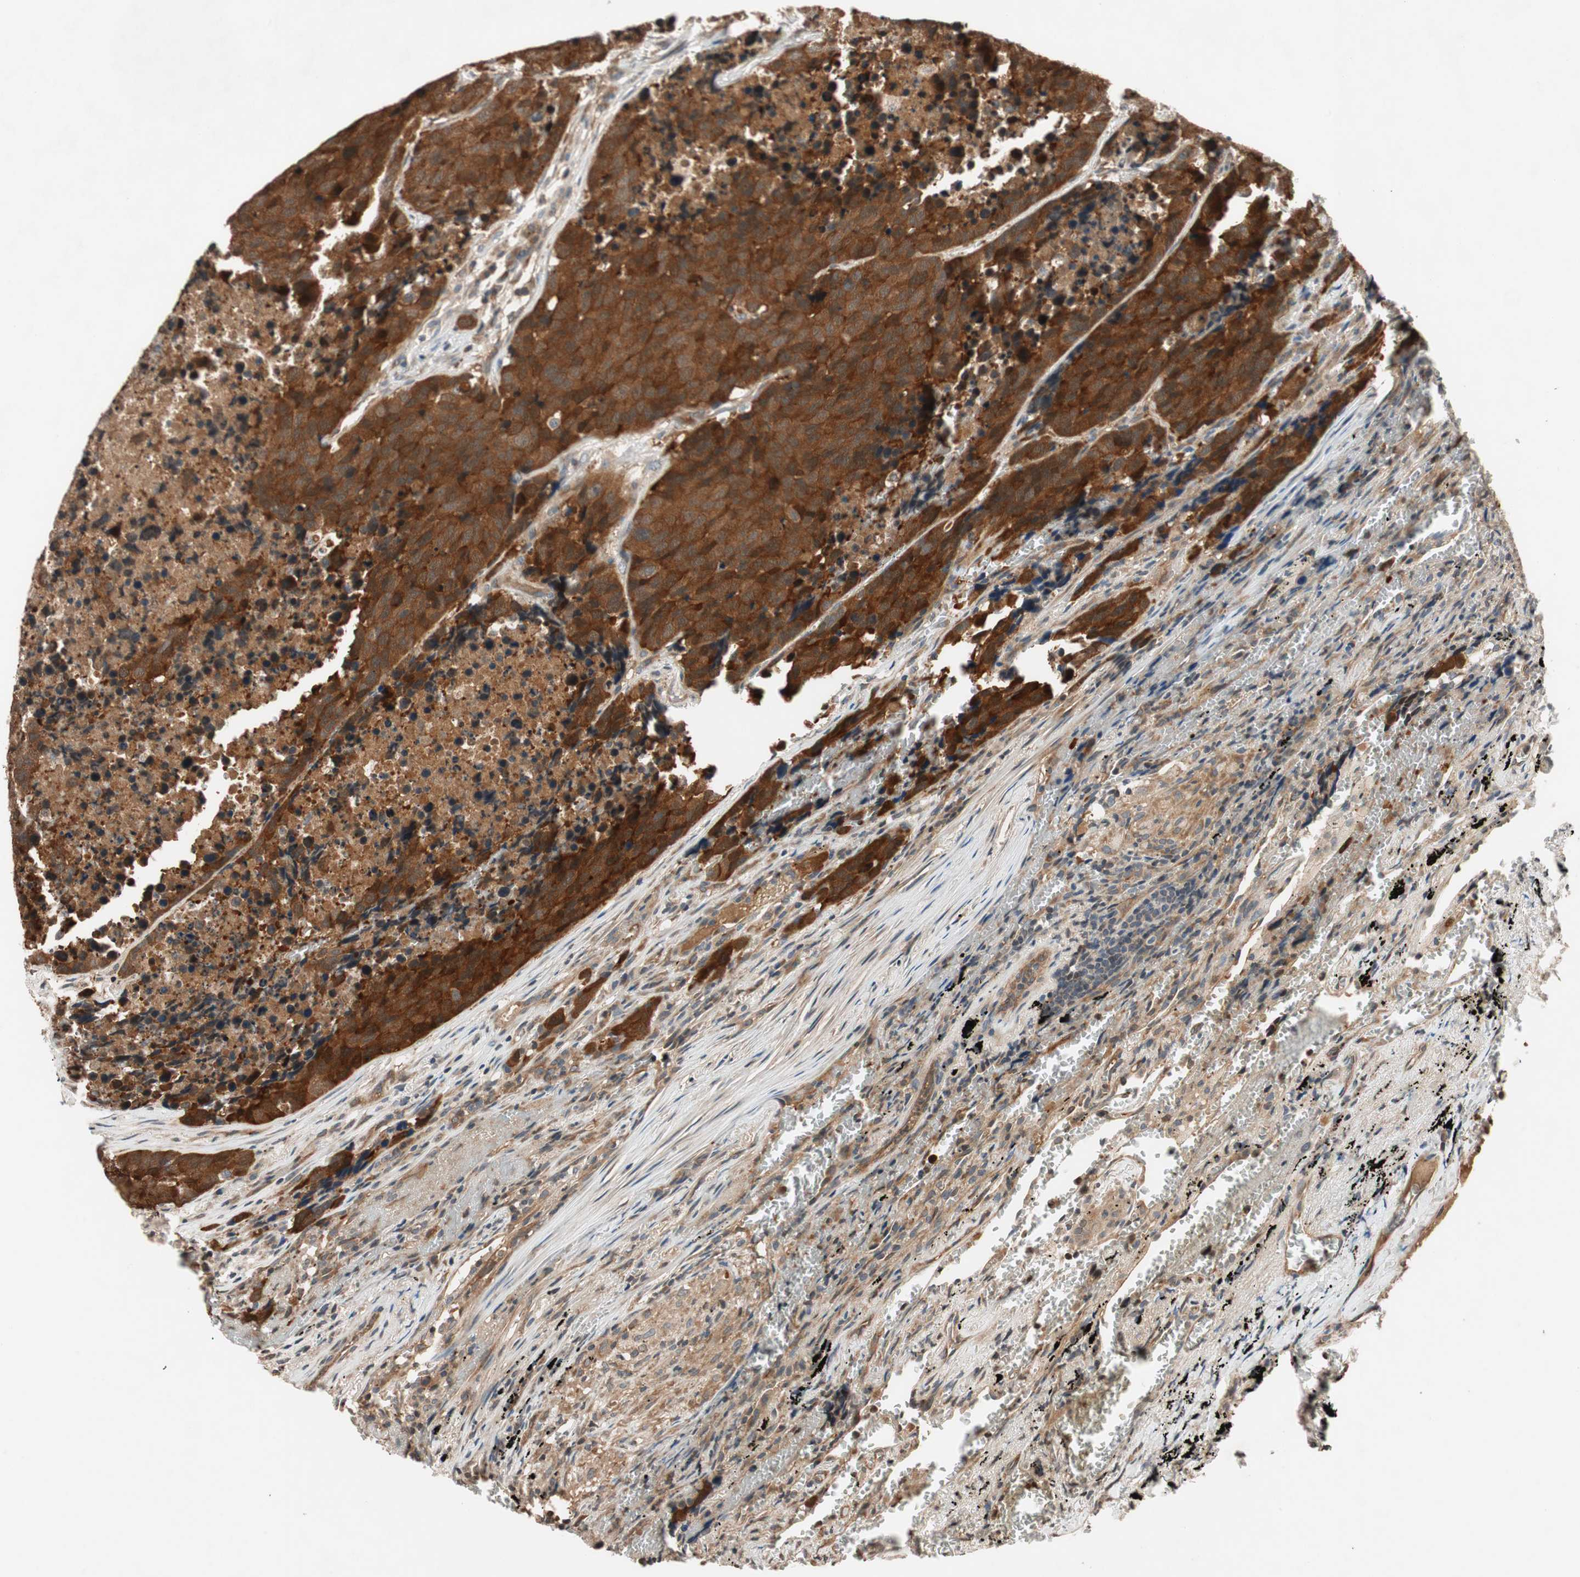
{"staining": {"intensity": "strong", "quantity": ">75%", "location": "cytoplasmic/membranous"}, "tissue": "carcinoid", "cell_type": "Tumor cells", "image_type": "cancer", "snomed": [{"axis": "morphology", "description": "Carcinoid, malignant, NOS"}, {"axis": "topography", "description": "Lung"}], "caption": "High-power microscopy captured an immunohistochemistry image of carcinoid (malignant), revealing strong cytoplasmic/membranous staining in about >75% of tumor cells.", "gene": "GCLM", "patient": {"sex": "male", "age": 60}}